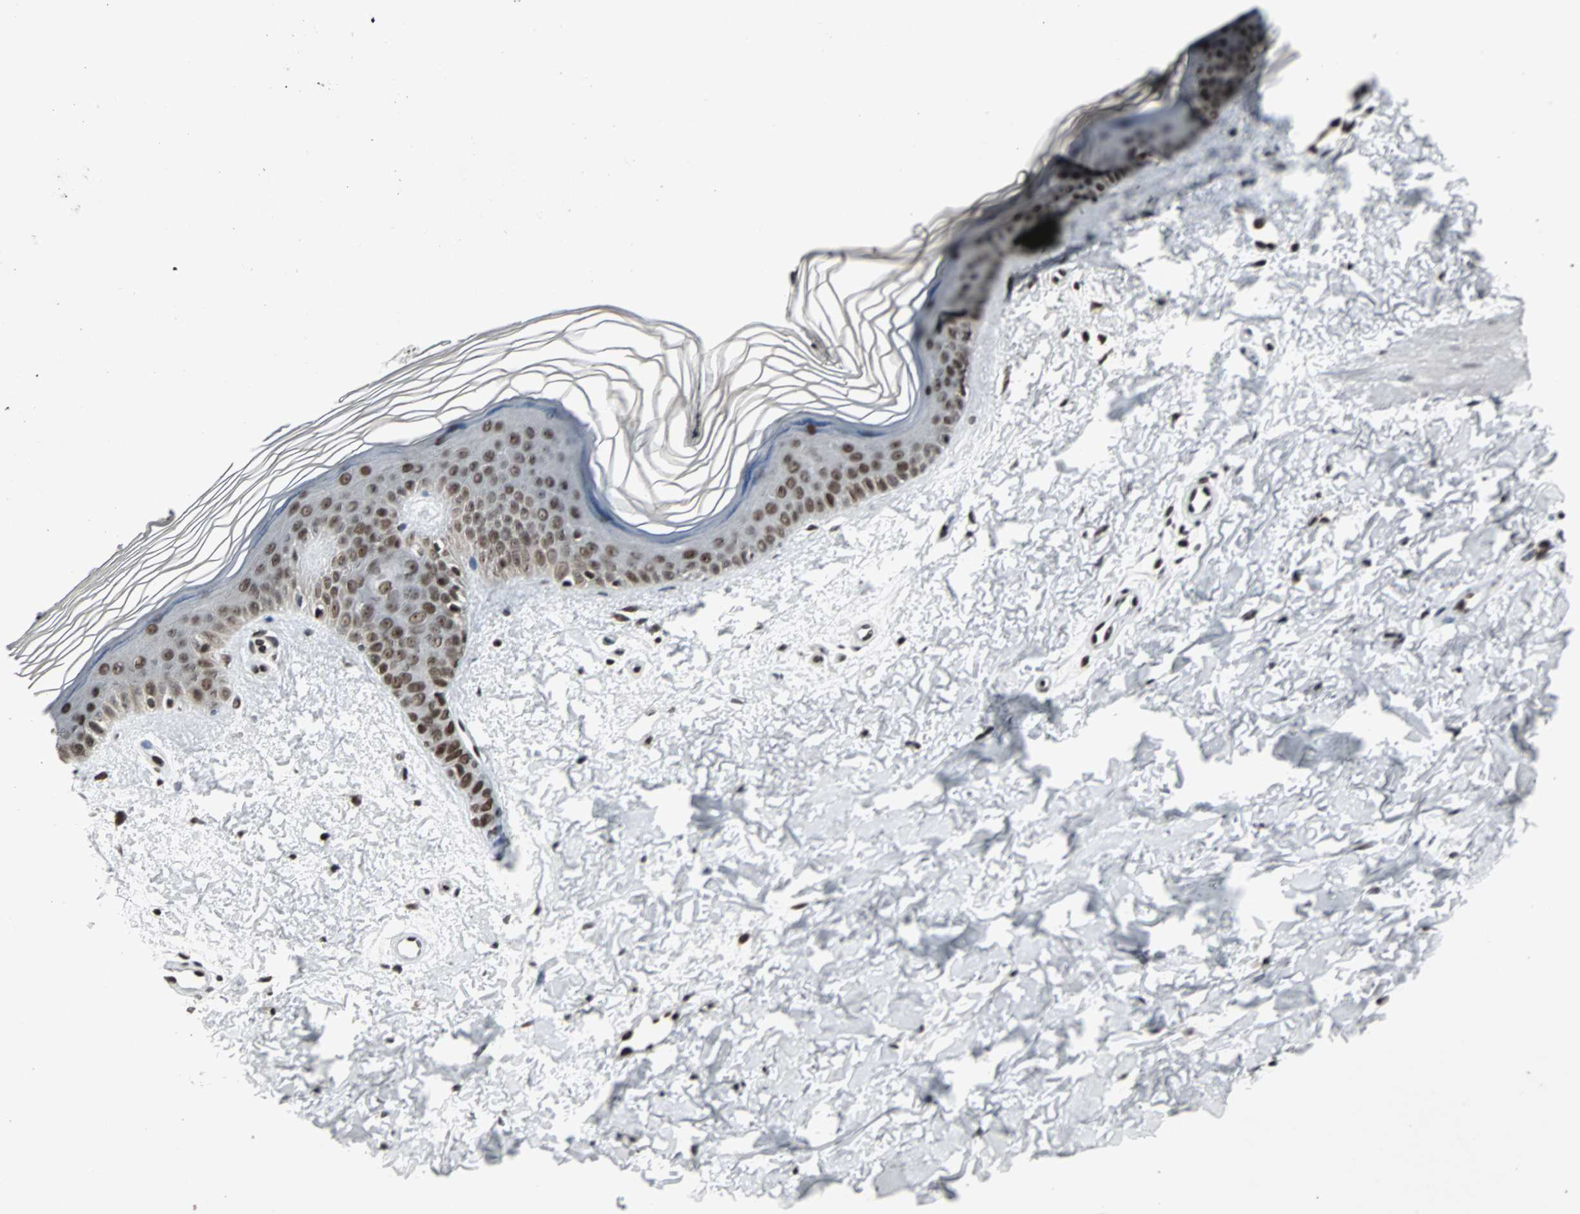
{"staining": {"intensity": "strong", "quantity": ">75%", "location": "nuclear"}, "tissue": "skin", "cell_type": "Fibroblasts", "image_type": "normal", "snomed": [{"axis": "morphology", "description": "Normal tissue, NOS"}, {"axis": "topography", "description": "Skin"}], "caption": "Brown immunohistochemical staining in unremarkable human skin exhibits strong nuclear expression in approximately >75% of fibroblasts.", "gene": "PNKP", "patient": {"sex": "female", "age": 19}}